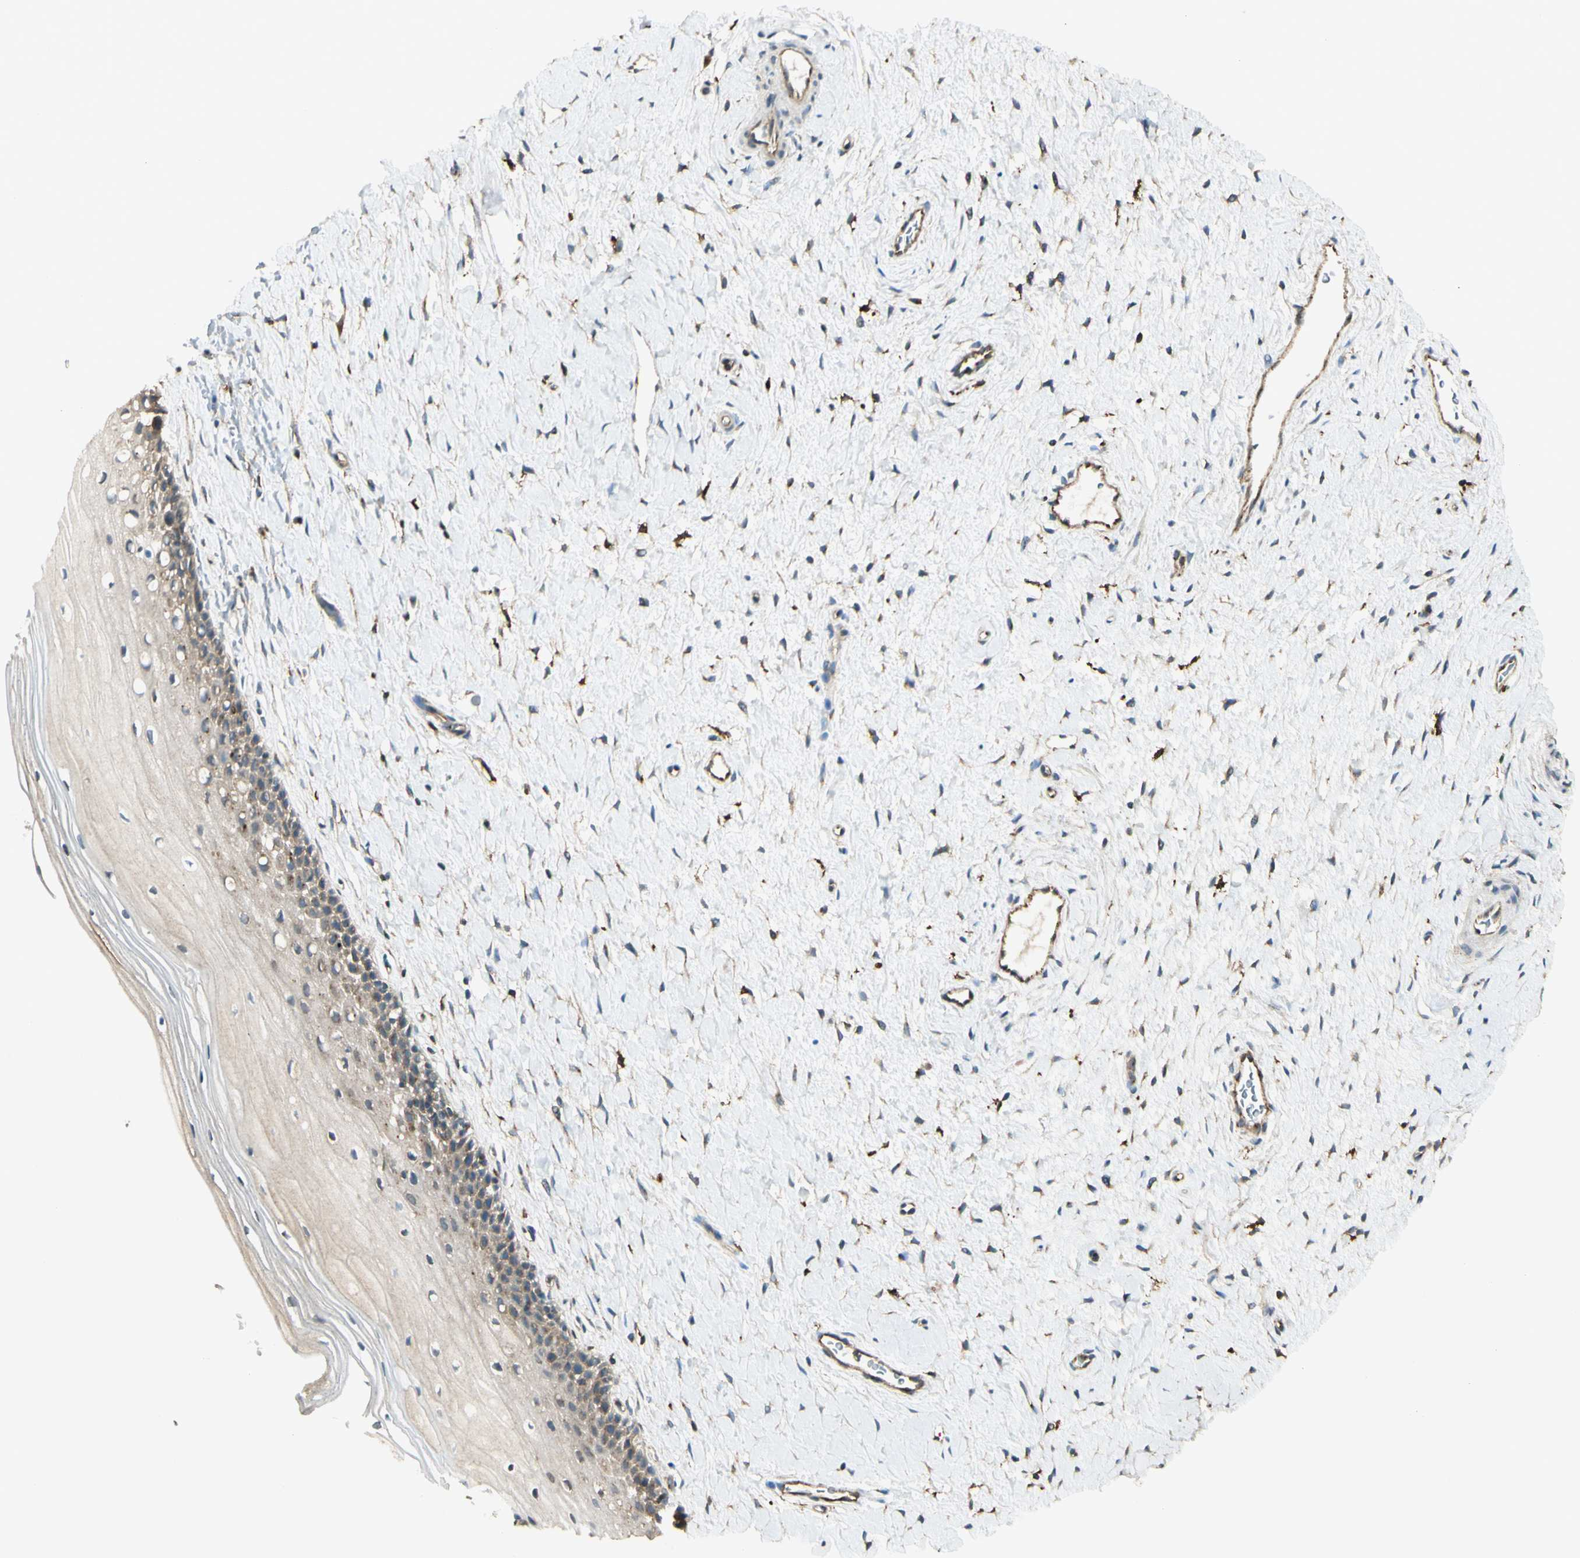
{"staining": {"intensity": "weak", "quantity": ">75%", "location": "cytoplasmic/membranous"}, "tissue": "cervix", "cell_type": "Glandular cells", "image_type": "normal", "snomed": [{"axis": "morphology", "description": "Normal tissue, NOS"}, {"axis": "topography", "description": "Cervix"}], "caption": "The histopathology image displays immunohistochemical staining of benign cervix. There is weak cytoplasmic/membranous staining is identified in approximately >75% of glandular cells.", "gene": "AGFG1", "patient": {"sex": "female", "age": 39}}